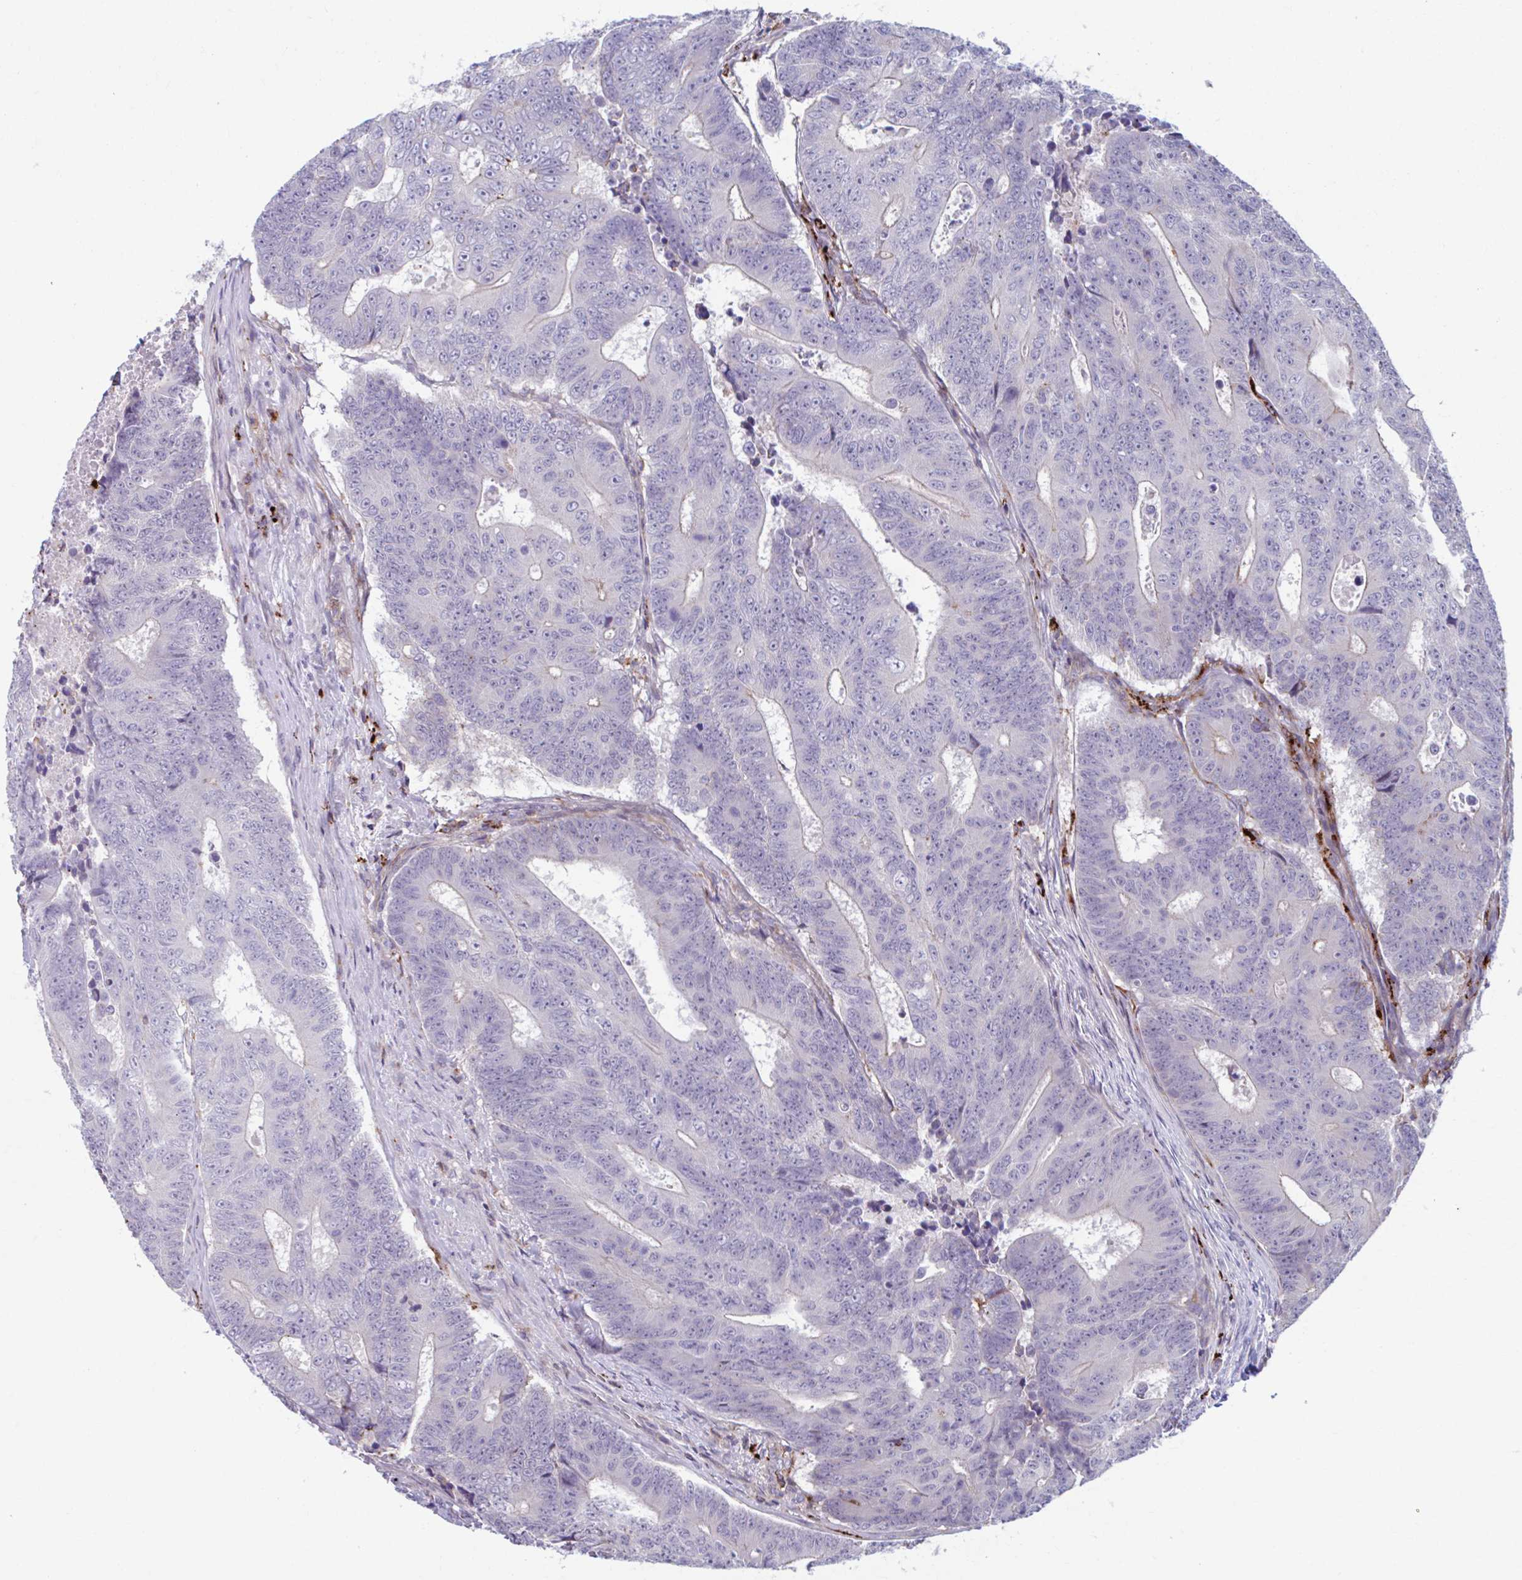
{"staining": {"intensity": "negative", "quantity": "none", "location": "none"}, "tissue": "colorectal cancer", "cell_type": "Tumor cells", "image_type": "cancer", "snomed": [{"axis": "morphology", "description": "Adenocarcinoma, NOS"}, {"axis": "topography", "description": "Colon"}], "caption": "Tumor cells are negative for brown protein staining in adenocarcinoma (colorectal).", "gene": "ADAT3", "patient": {"sex": "female", "age": 48}}